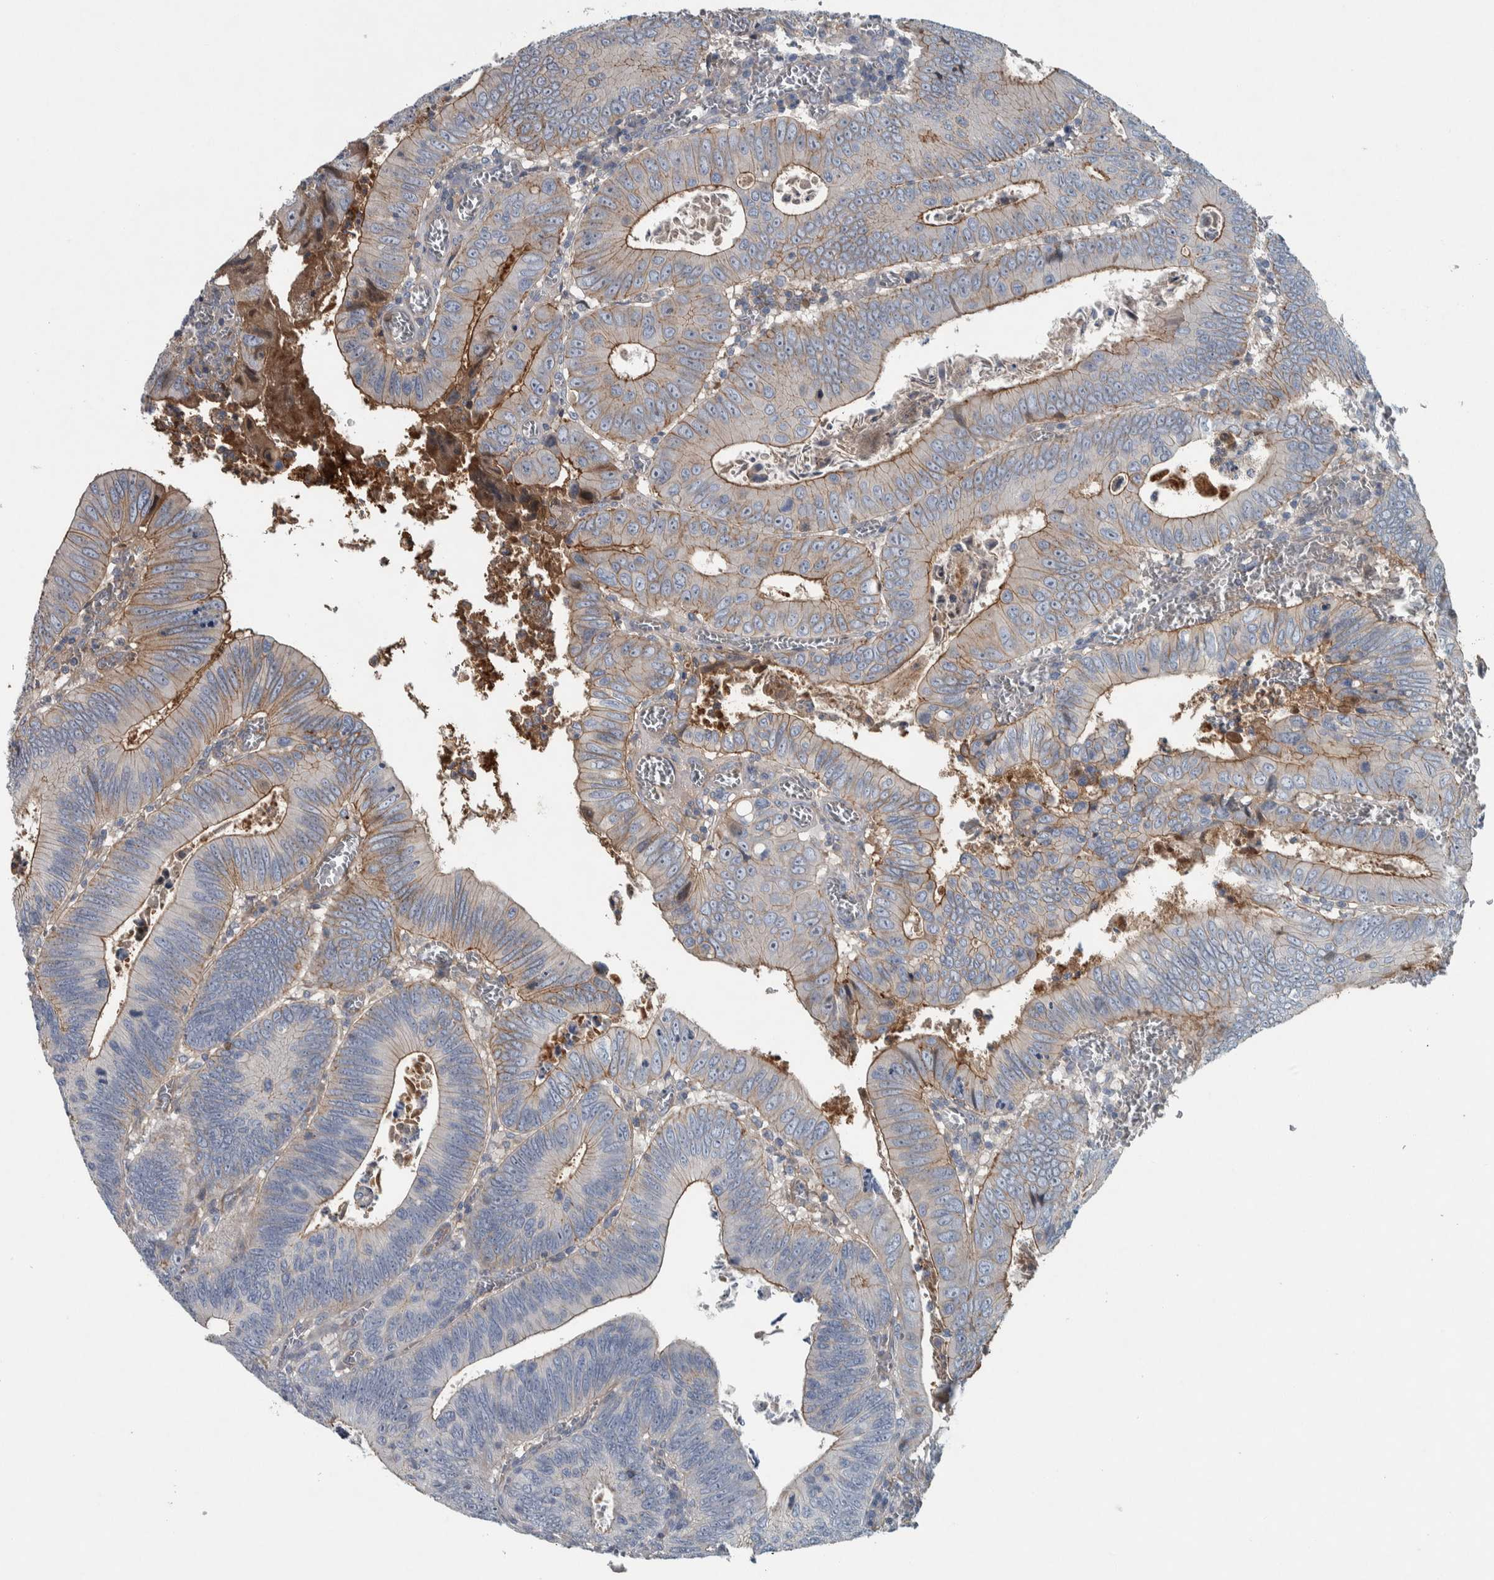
{"staining": {"intensity": "moderate", "quantity": "25%-75%", "location": "cytoplasmic/membranous"}, "tissue": "colorectal cancer", "cell_type": "Tumor cells", "image_type": "cancer", "snomed": [{"axis": "morphology", "description": "Inflammation, NOS"}, {"axis": "morphology", "description": "Adenocarcinoma, NOS"}, {"axis": "topography", "description": "Colon"}], "caption": "This is a histology image of immunohistochemistry staining of adenocarcinoma (colorectal), which shows moderate expression in the cytoplasmic/membranous of tumor cells.", "gene": "SERPINC1", "patient": {"sex": "male", "age": 72}}